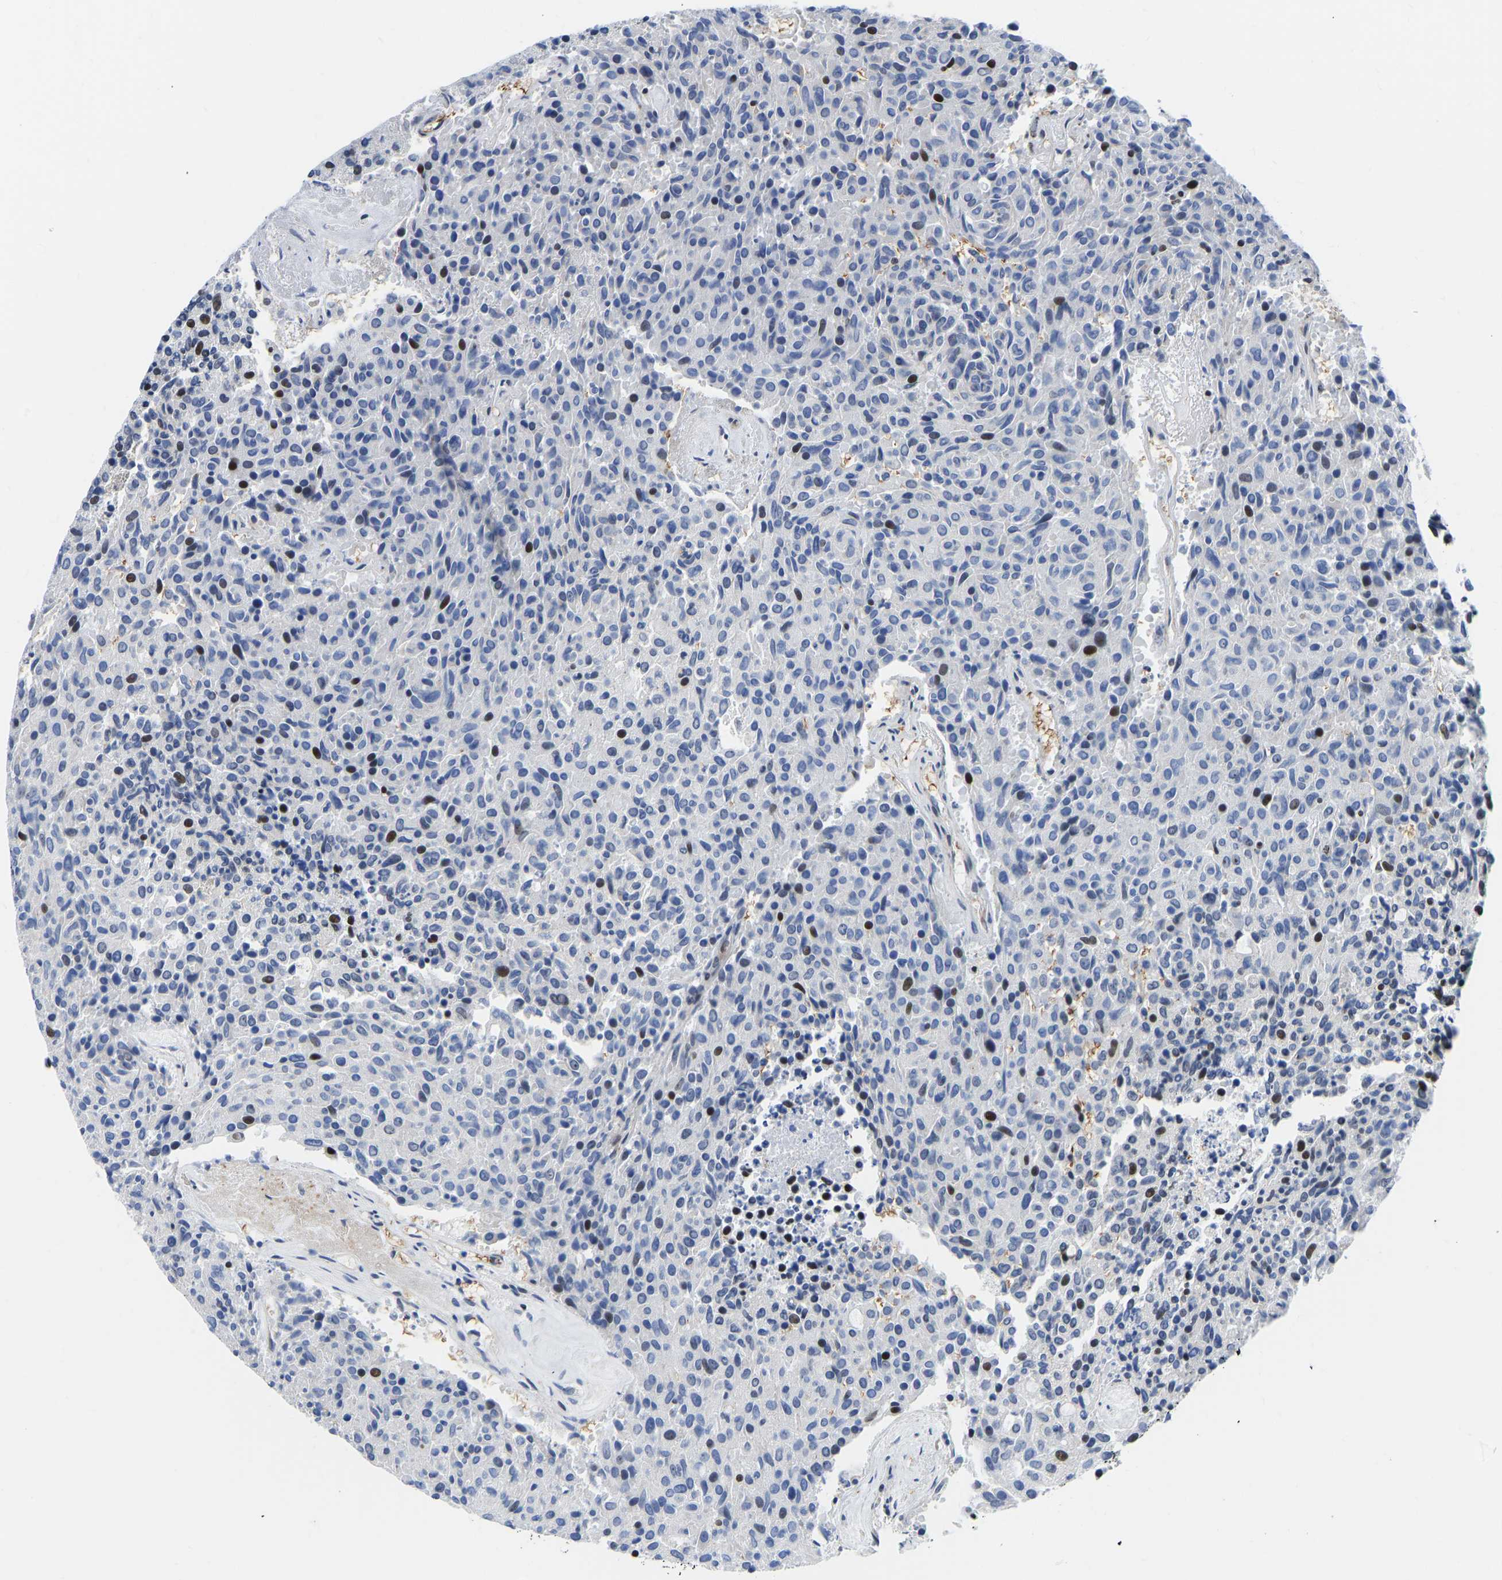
{"staining": {"intensity": "moderate", "quantity": "<25%", "location": "nuclear"}, "tissue": "carcinoid", "cell_type": "Tumor cells", "image_type": "cancer", "snomed": [{"axis": "morphology", "description": "Carcinoid, malignant, NOS"}, {"axis": "topography", "description": "Pancreas"}], "caption": "Human carcinoid stained with a protein marker exhibits moderate staining in tumor cells.", "gene": "HDAC5", "patient": {"sex": "female", "age": 54}}